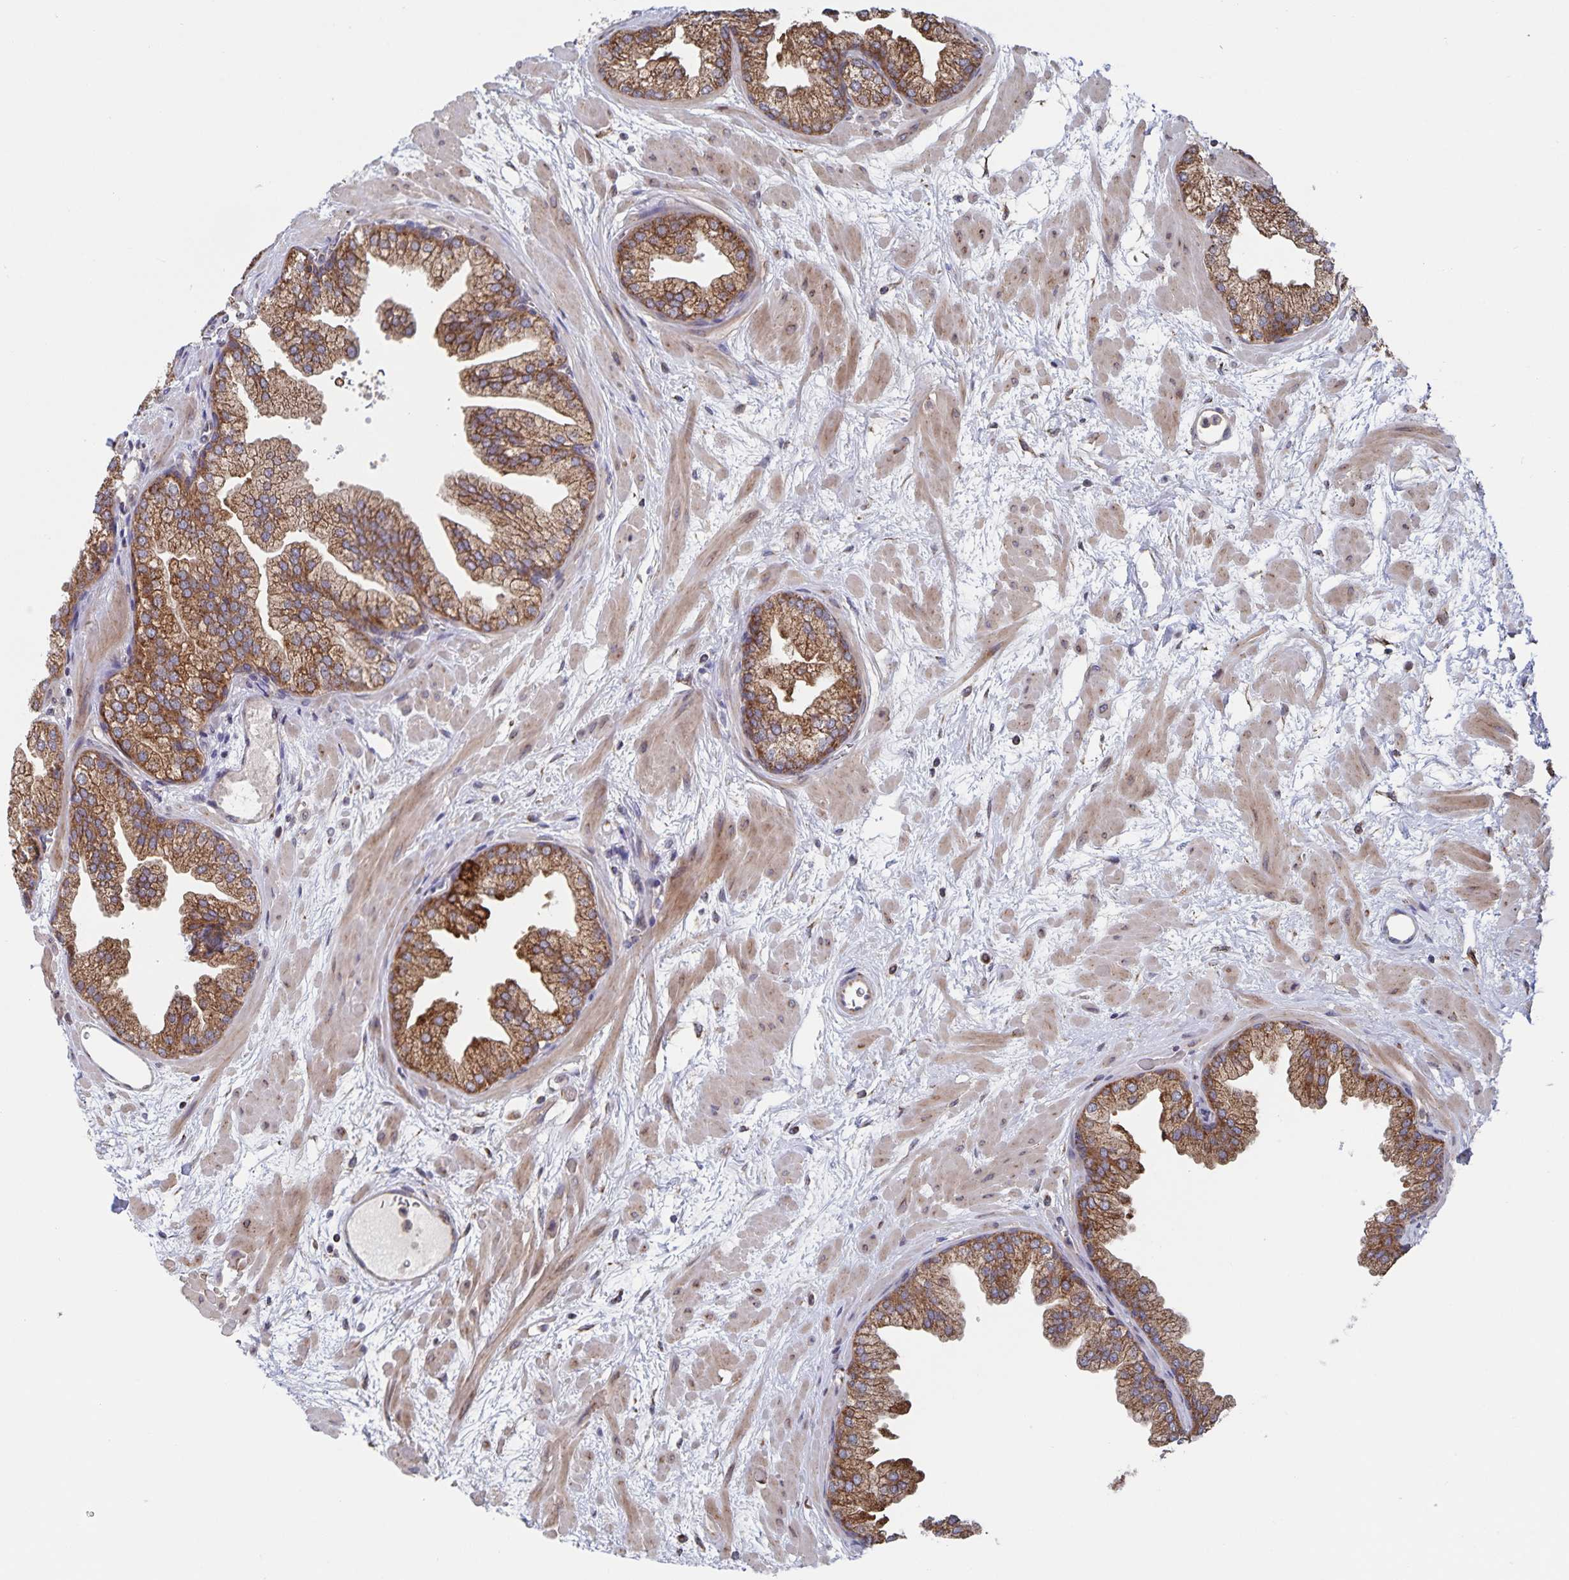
{"staining": {"intensity": "moderate", "quantity": ">75%", "location": "cytoplasmic/membranous"}, "tissue": "prostate", "cell_type": "Glandular cells", "image_type": "normal", "snomed": [{"axis": "morphology", "description": "Normal tissue, NOS"}, {"axis": "topography", "description": "Prostate"}], "caption": "An immunohistochemistry histopathology image of unremarkable tissue is shown. Protein staining in brown highlights moderate cytoplasmic/membranous positivity in prostate within glandular cells. The staining was performed using DAB (3,3'-diaminobenzidine) to visualize the protein expression in brown, while the nuclei were stained in blue with hematoxylin (Magnification: 20x).", "gene": "ACACA", "patient": {"sex": "male", "age": 37}}